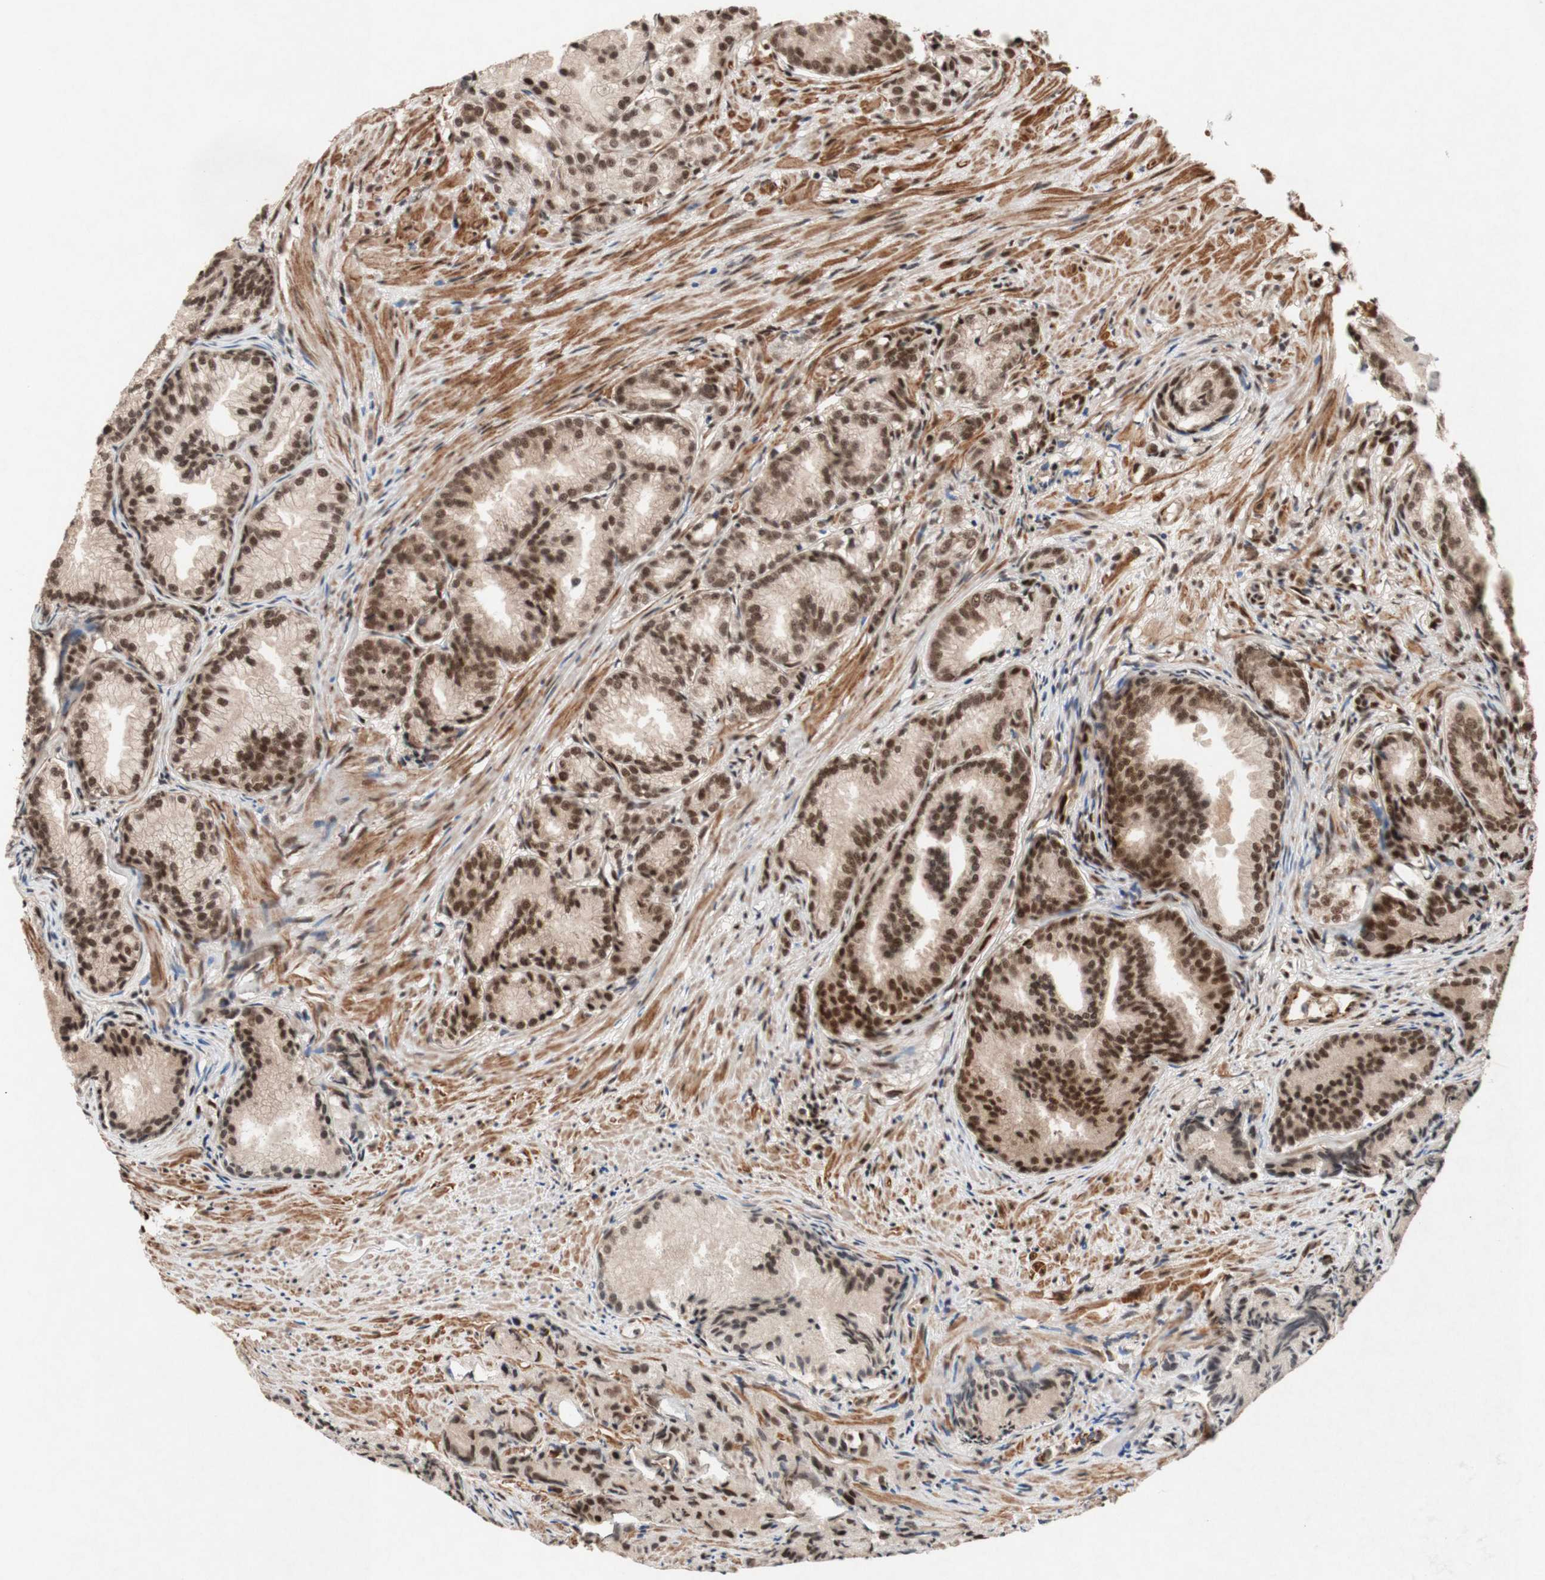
{"staining": {"intensity": "moderate", "quantity": ">75%", "location": "nuclear"}, "tissue": "prostate cancer", "cell_type": "Tumor cells", "image_type": "cancer", "snomed": [{"axis": "morphology", "description": "Adenocarcinoma, Low grade"}, {"axis": "topography", "description": "Prostate"}], "caption": "Immunohistochemistry staining of prostate cancer (low-grade adenocarcinoma), which displays medium levels of moderate nuclear staining in approximately >75% of tumor cells indicating moderate nuclear protein staining. The staining was performed using DAB (3,3'-diaminobenzidine) (brown) for protein detection and nuclei were counterstained in hematoxylin (blue).", "gene": "TLE1", "patient": {"sex": "male", "age": 72}}